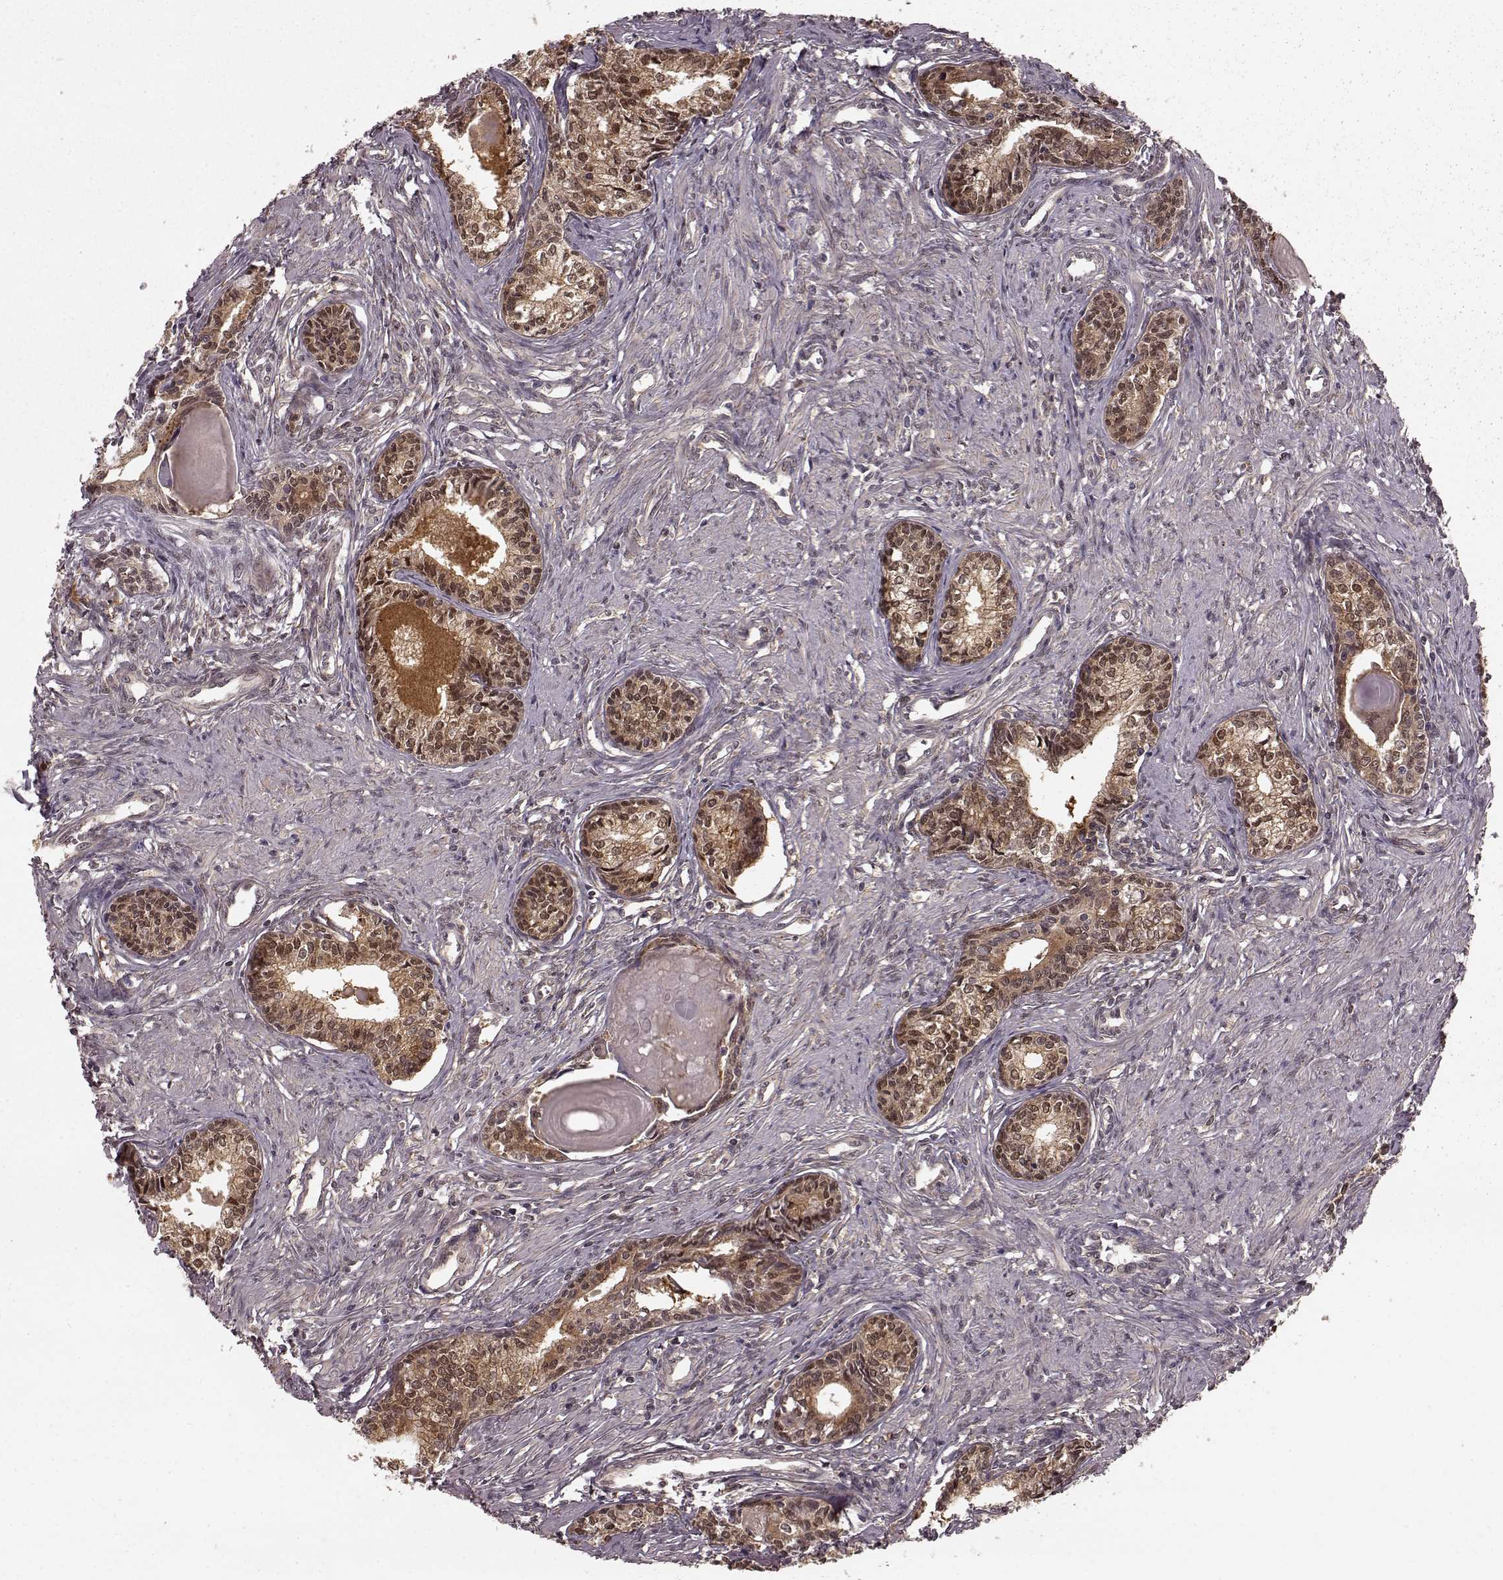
{"staining": {"intensity": "moderate", "quantity": "25%-75%", "location": "cytoplasmic/membranous,nuclear"}, "tissue": "prostate", "cell_type": "Glandular cells", "image_type": "normal", "snomed": [{"axis": "morphology", "description": "Normal tissue, NOS"}, {"axis": "topography", "description": "Prostate"}], "caption": "Immunohistochemical staining of unremarkable human prostate exhibits moderate cytoplasmic/membranous,nuclear protein staining in approximately 25%-75% of glandular cells. (DAB IHC with brightfield microscopy, high magnification).", "gene": "GSS", "patient": {"sex": "male", "age": 60}}